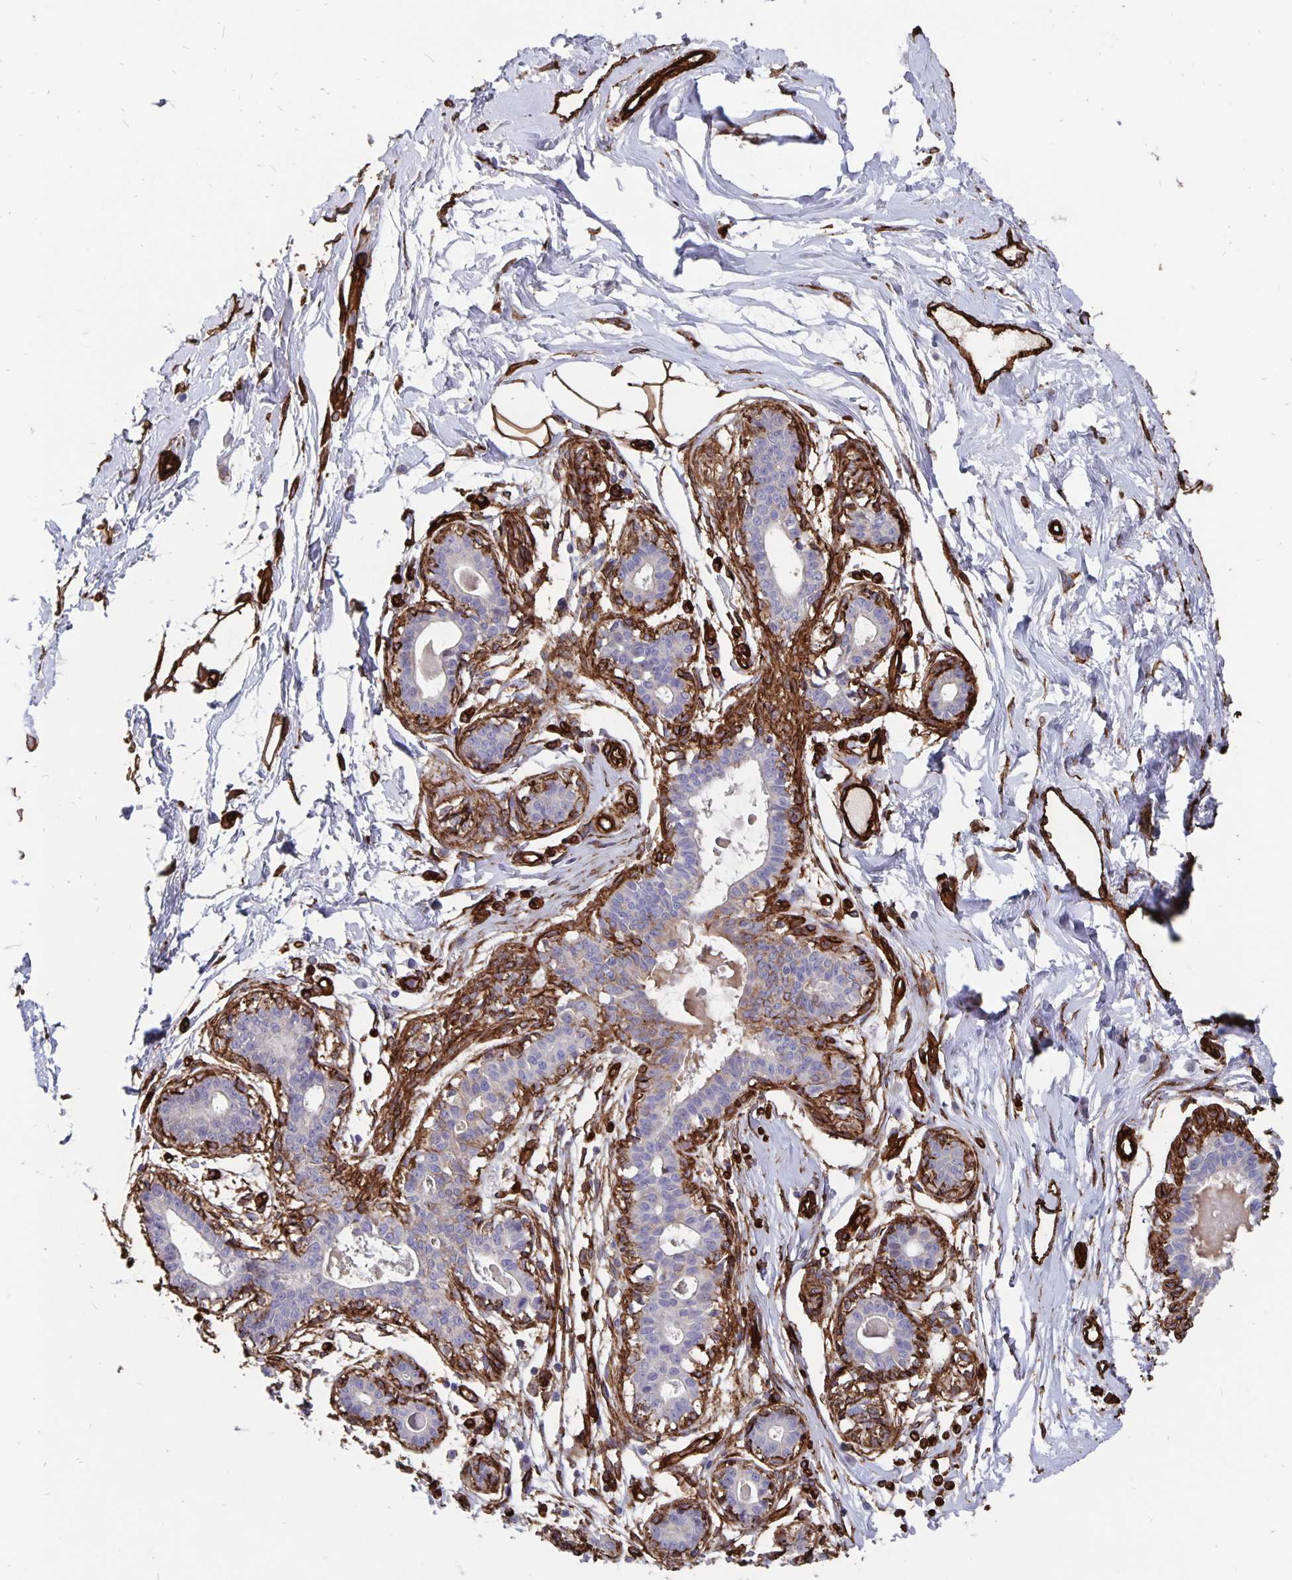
{"staining": {"intensity": "moderate", "quantity": ">75%", "location": "cytoplasmic/membranous"}, "tissue": "breast", "cell_type": "Adipocytes", "image_type": "normal", "snomed": [{"axis": "morphology", "description": "Normal tissue, NOS"}, {"axis": "topography", "description": "Breast"}], "caption": "High-magnification brightfield microscopy of normal breast stained with DAB (brown) and counterstained with hematoxylin (blue). adipocytes exhibit moderate cytoplasmic/membranous expression is appreciated in approximately>75% of cells.", "gene": "DCHS2", "patient": {"sex": "female", "age": 45}}